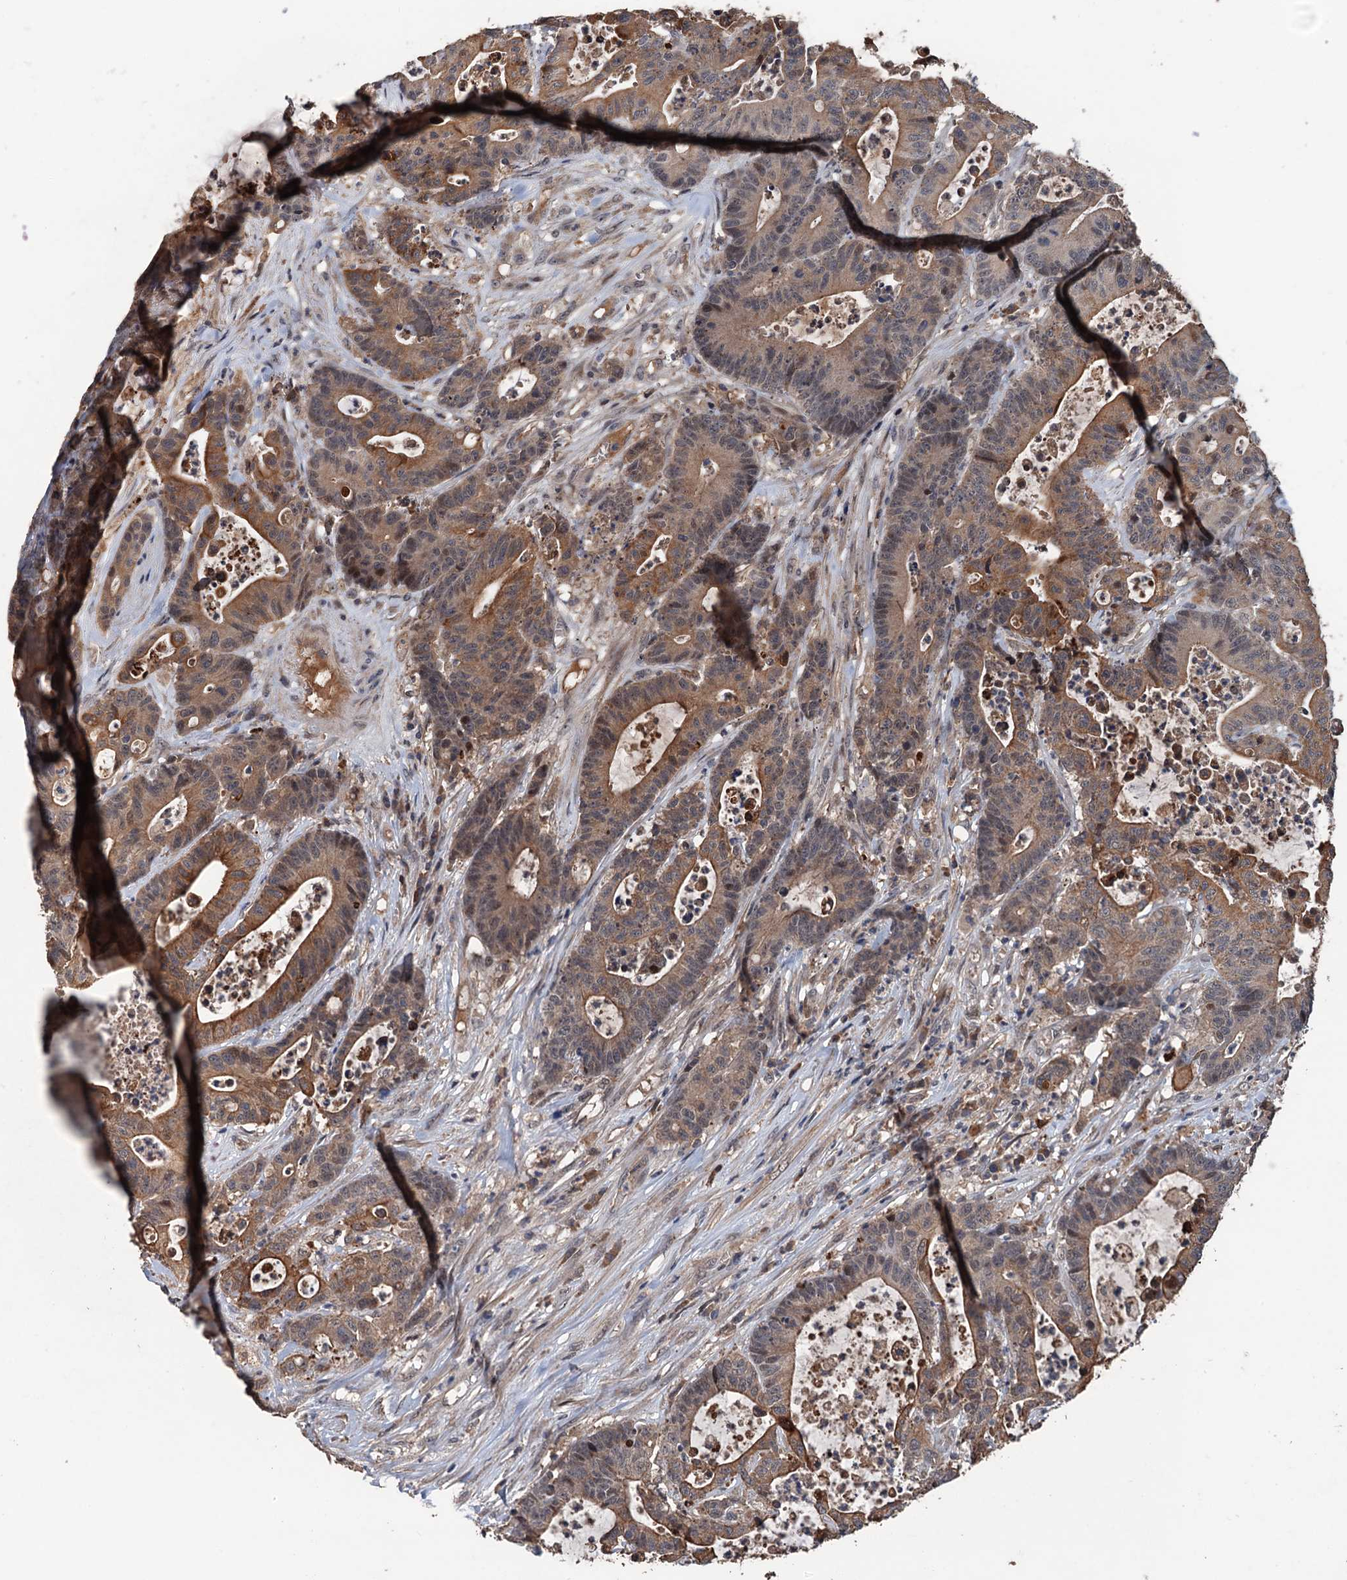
{"staining": {"intensity": "moderate", "quantity": ">75%", "location": "cytoplasmic/membranous"}, "tissue": "colorectal cancer", "cell_type": "Tumor cells", "image_type": "cancer", "snomed": [{"axis": "morphology", "description": "Adenocarcinoma, NOS"}, {"axis": "topography", "description": "Colon"}], "caption": "Immunohistochemistry micrograph of neoplastic tissue: colorectal cancer (adenocarcinoma) stained using immunohistochemistry shows medium levels of moderate protein expression localized specifically in the cytoplasmic/membranous of tumor cells, appearing as a cytoplasmic/membranous brown color.", "gene": "ZNF438", "patient": {"sex": "female", "age": 84}}